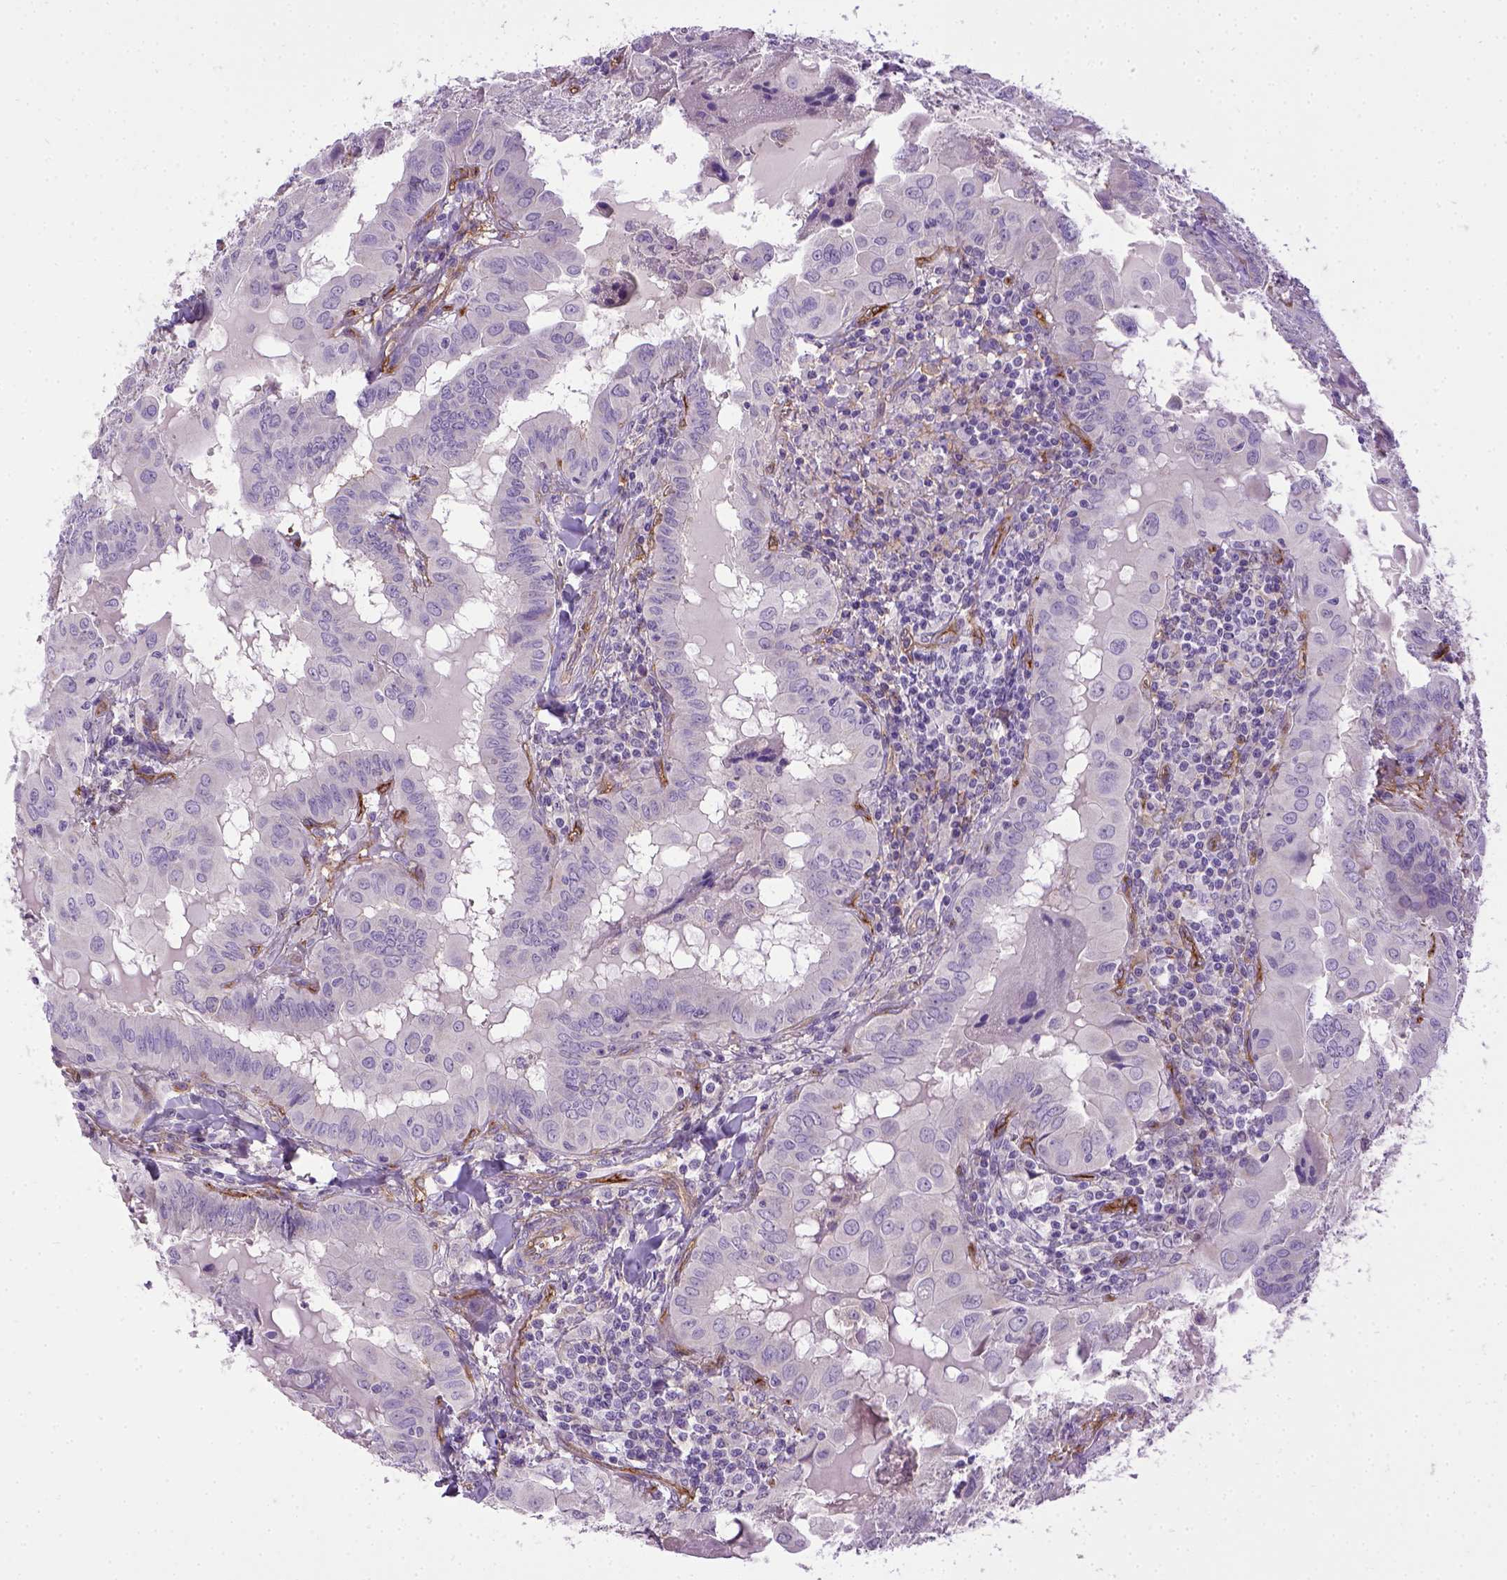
{"staining": {"intensity": "negative", "quantity": "none", "location": "none"}, "tissue": "thyroid cancer", "cell_type": "Tumor cells", "image_type": "cancer", "snomed": [{"axis": "morphology", "description": "Papillary adenocarcinoma, NOS"}, {"axis": "topography", "description": "Thyroid gland"}], "caption": "High power microscopy photomicrograph of an immunohistochemistry (IHC) image of thyroid cancer, revealing no significant expression in tumor cells. (DAB immunohistochemistry (IHC) with hematoxylin counter stain).", "gene": "ENG", "patient": {"sex": "female", "age": 37}}